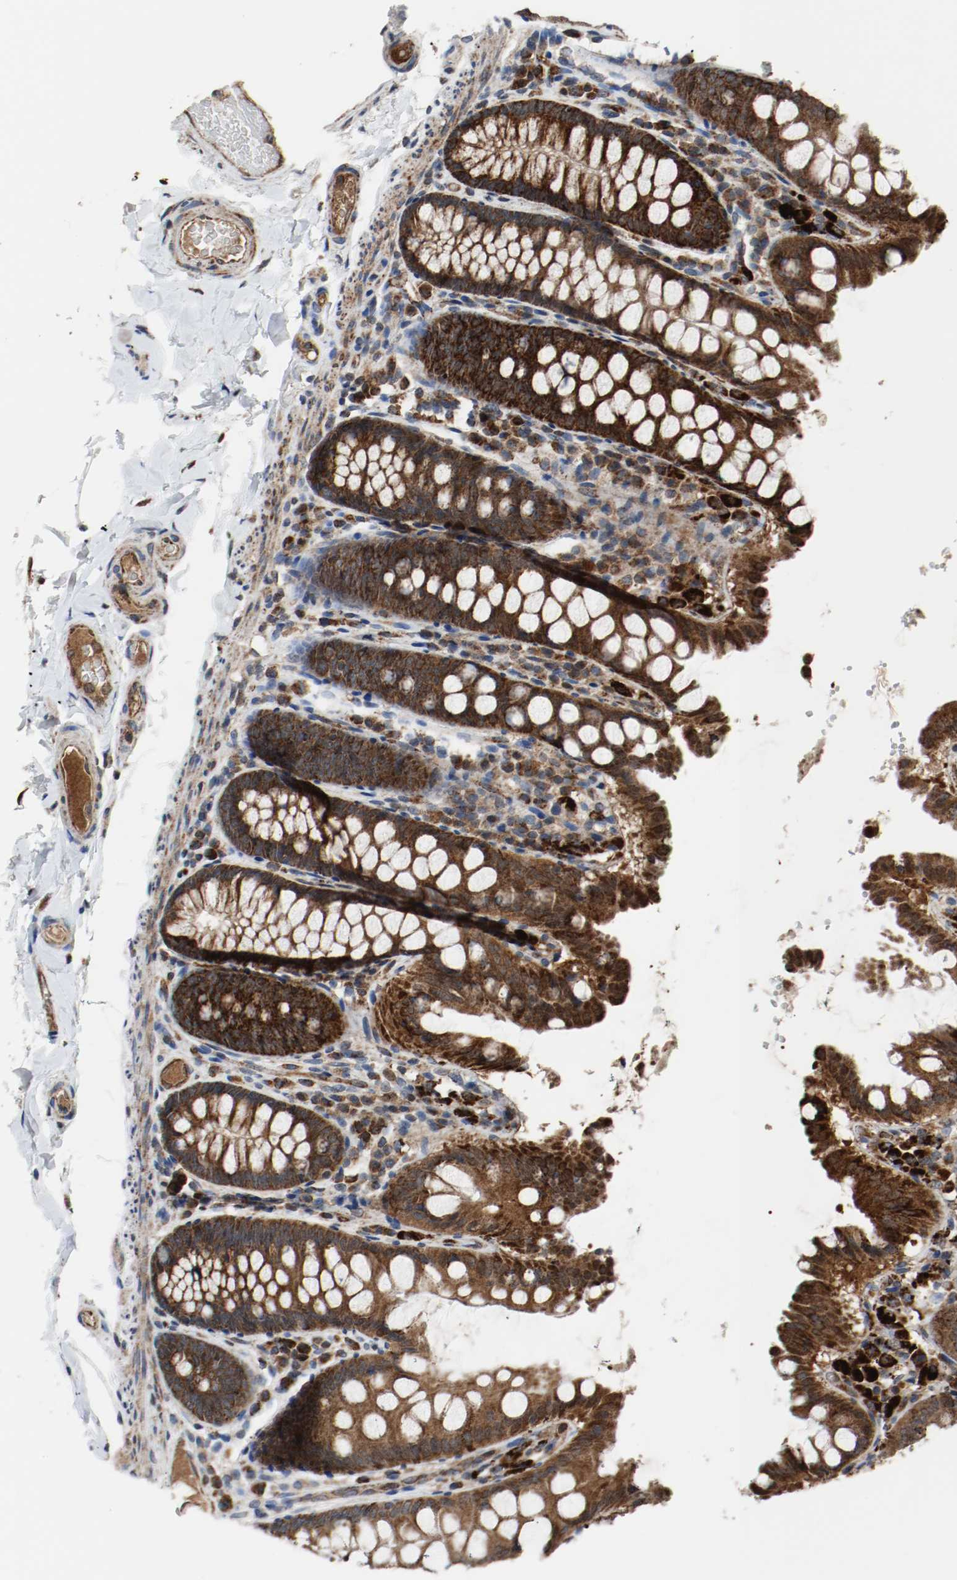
{"staining": {"intensity": "strong", "quantity": ">75%", "location": "cytoplasmic/membranous"}, "tissue": "colon", "cell_type": "Endothelial cells", "image_type": "normal", "snomed": [{"axis": "morphology", "description": "Normal tissue, NOS"}, {"axis": "topography", "description": "Colon"}], "caption": "Strong cytoplasmic/membranous protein positivity is appreciated in about >75% of endothelial cells in colon.", "gene": "TXNRD1", "patient": {"sex": "female", "age": 61}}